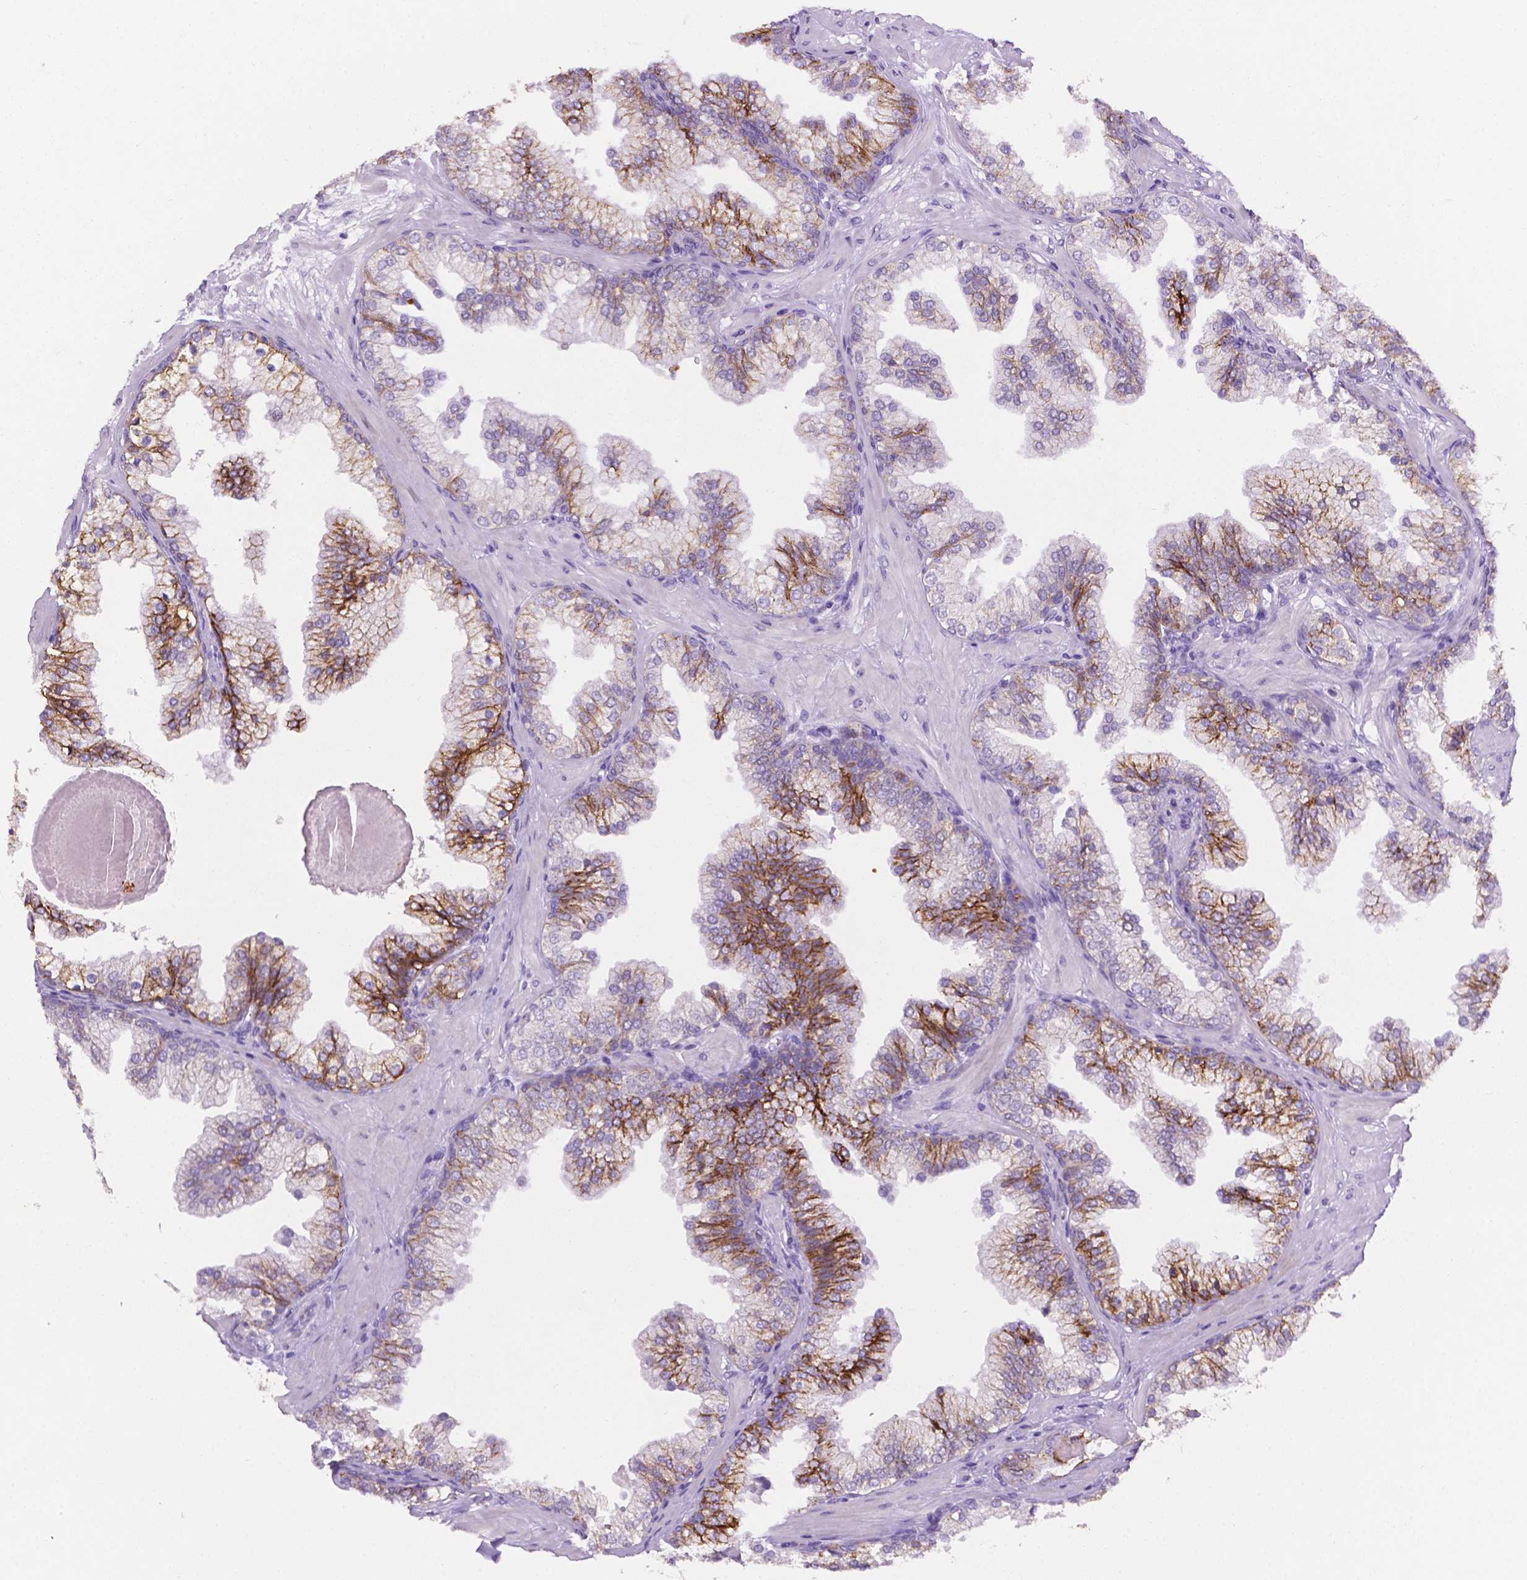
{"staining": {"intensity": "strong", "quantity": "25%-75%", "location": "cytoplasmic/membranous"}, "tissue": "prostate", "cell_type": "Glandular cells", "image_type": "normal", "snomed": [{"axis": "morphology", "description": "Normal tissue, NOS"}, {"axis": "topography", "description": "Prostate"}, {"axis": "topography", "description": "Peripheral nerve tissue"}], "caption": "Immunohistochemical staining of normal prostate shows high levels of strong cytoplasmic/membranous staining in approximately 25%-75% of glandular cells.", "gene": "TACSTD2", "patient": {"sex": "male", "age": 61}}